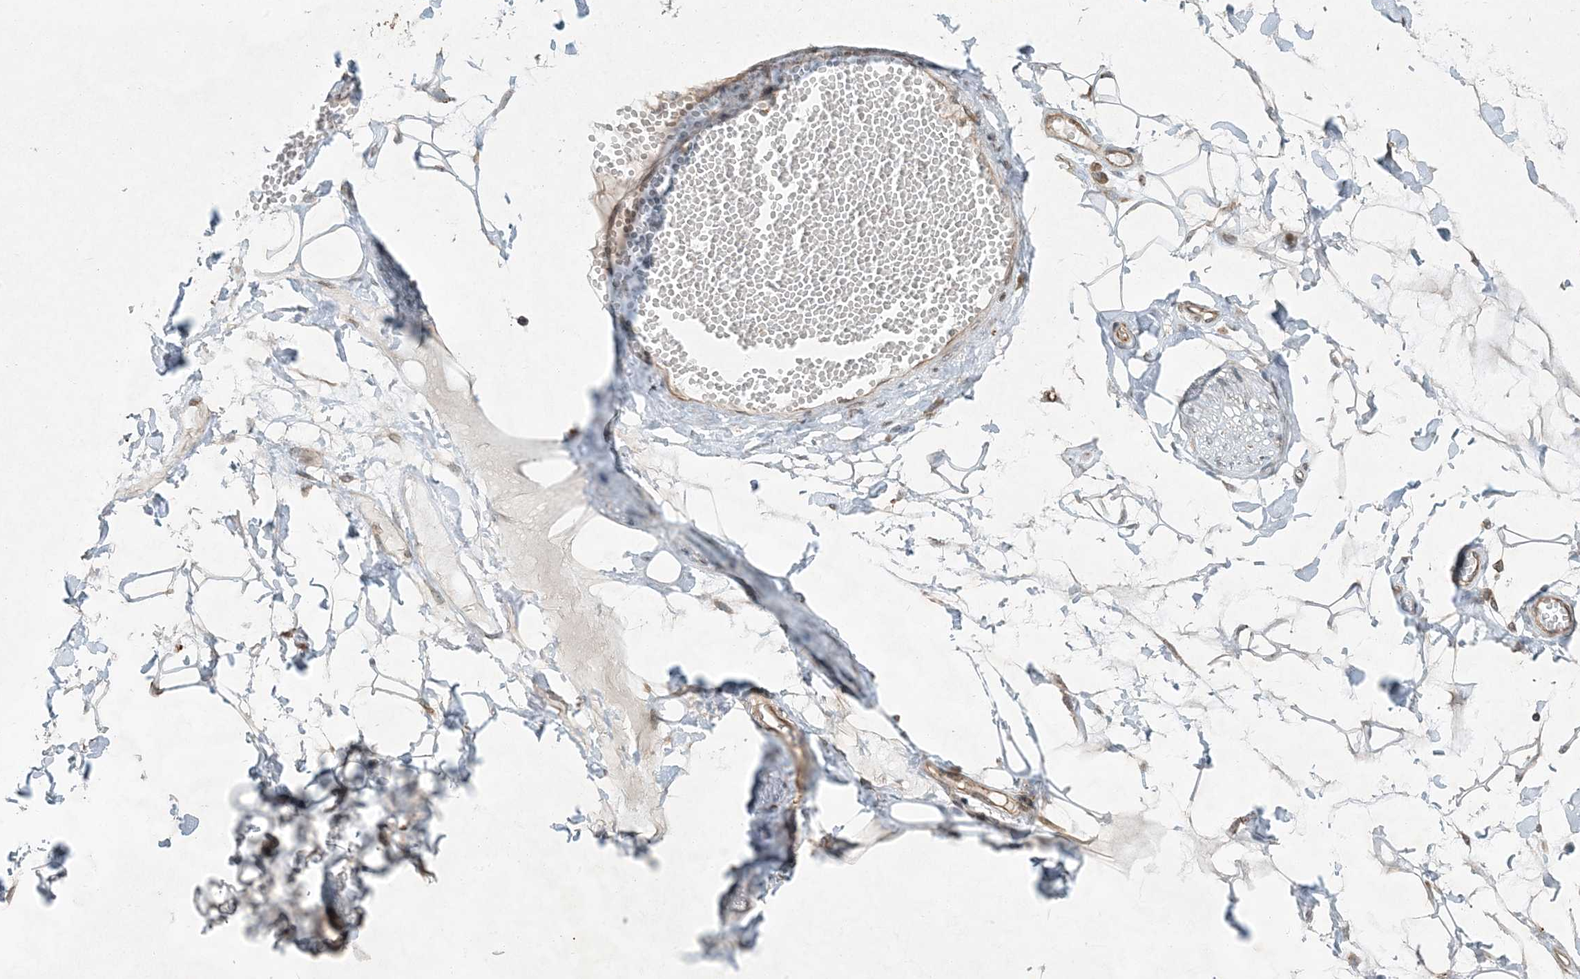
{"staining": {"intensity": "weak", "quantity": "25%-75%", "location": "cytoplasmic/membranous"}, "tissue": "adipose tissue", "cell_type": "Adipocytes", "image_type": "normal", "snomed": [{"axis": "morphology", "description": "Normal tissue, NOS"}, {"axis": "morphology", "description": "Inflammation, NOS"}, {"axis": "topography", "description": "Salivary gland"}, {"axis": "topography", "description": "Peripheral nerve tissue"}], "caption": "Weak cytoplasmic/membranous positivity is identified in about 25%-75% of adipocytes in benign adipose tissue.", "gene": "COMMD8", "patient": {"sex": "female", "age": 75}}